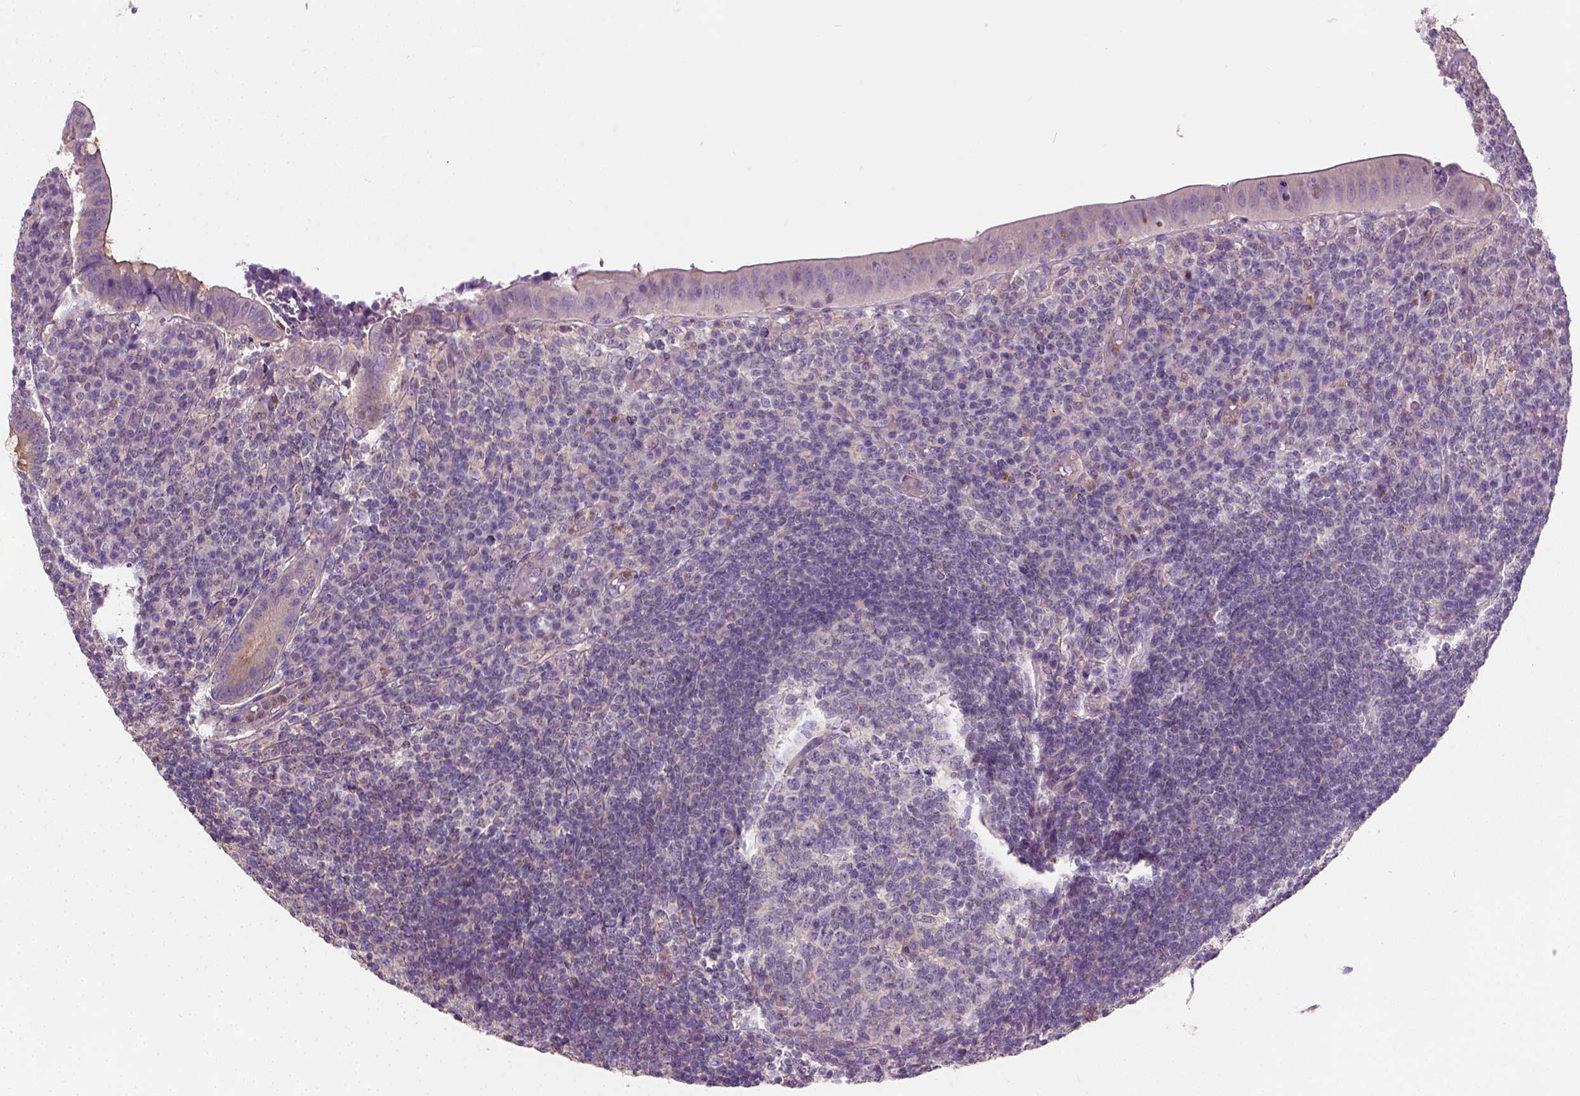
{"staining": {"intensity": "moderate", "quantity": "<25%", "location": "cytoplasmic/membranous"}, "tissue": "appendix", "cell_type": "Glandular cells", "image_type": "normal", "snomed": [{"axis": "morphology", "description": "Normal tissue, NOS"}, {"axis": "topography", "description": "Appendix"}], "caption": "This histopathology image exhibits unremarkable appendix stained with immunohistochemistry (IHC) to label a protein in brown. The cytoplasmic/membranous of glandular cells show moderate positivity for the protein. Nuclei are counter-stained blue.", "gene": "CRACR2A", "patient": {"sex": "male", "age": 18}}